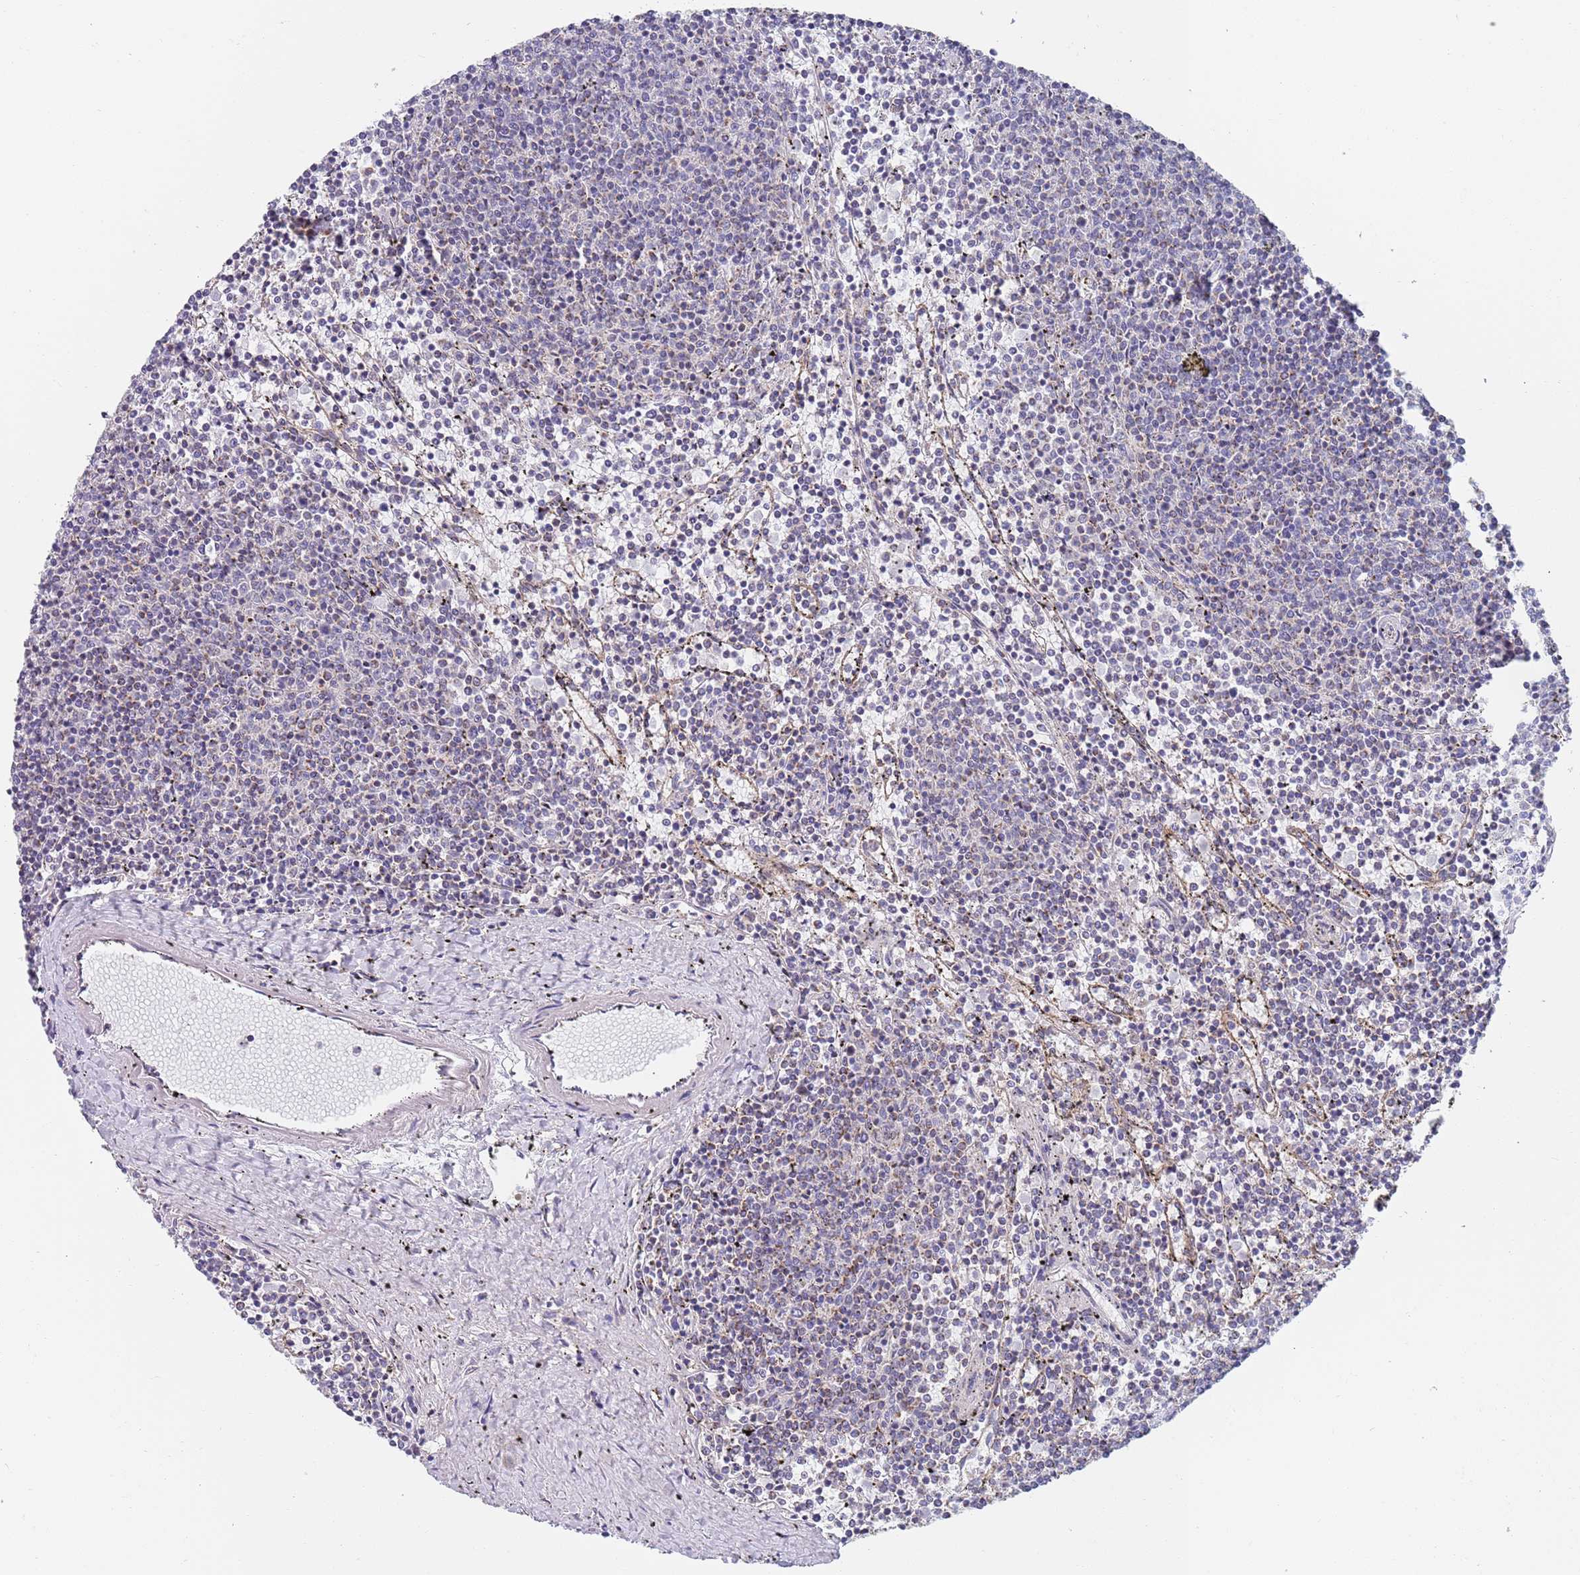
{"staining": {"intensity": "negative", "quantity": "none", "location": "none"}, "tissue": "lymphoma", "cell_type": "Tumor cells", "image_type": "cancer", "snomed": [{"axis": "morphology", "description": "Malignant lymphoma, non-Hodgkin's type, Low grade"}, {"axis": "topography", "description": "Spleen"}], "caption": "This is an IHC image of human malignant lymphoma, non-Hodgkin's type (low-grade). There is no staining in tumor cells.", "gene": "PWWP3A", "patient": {"sex": "female", "age": 50}}